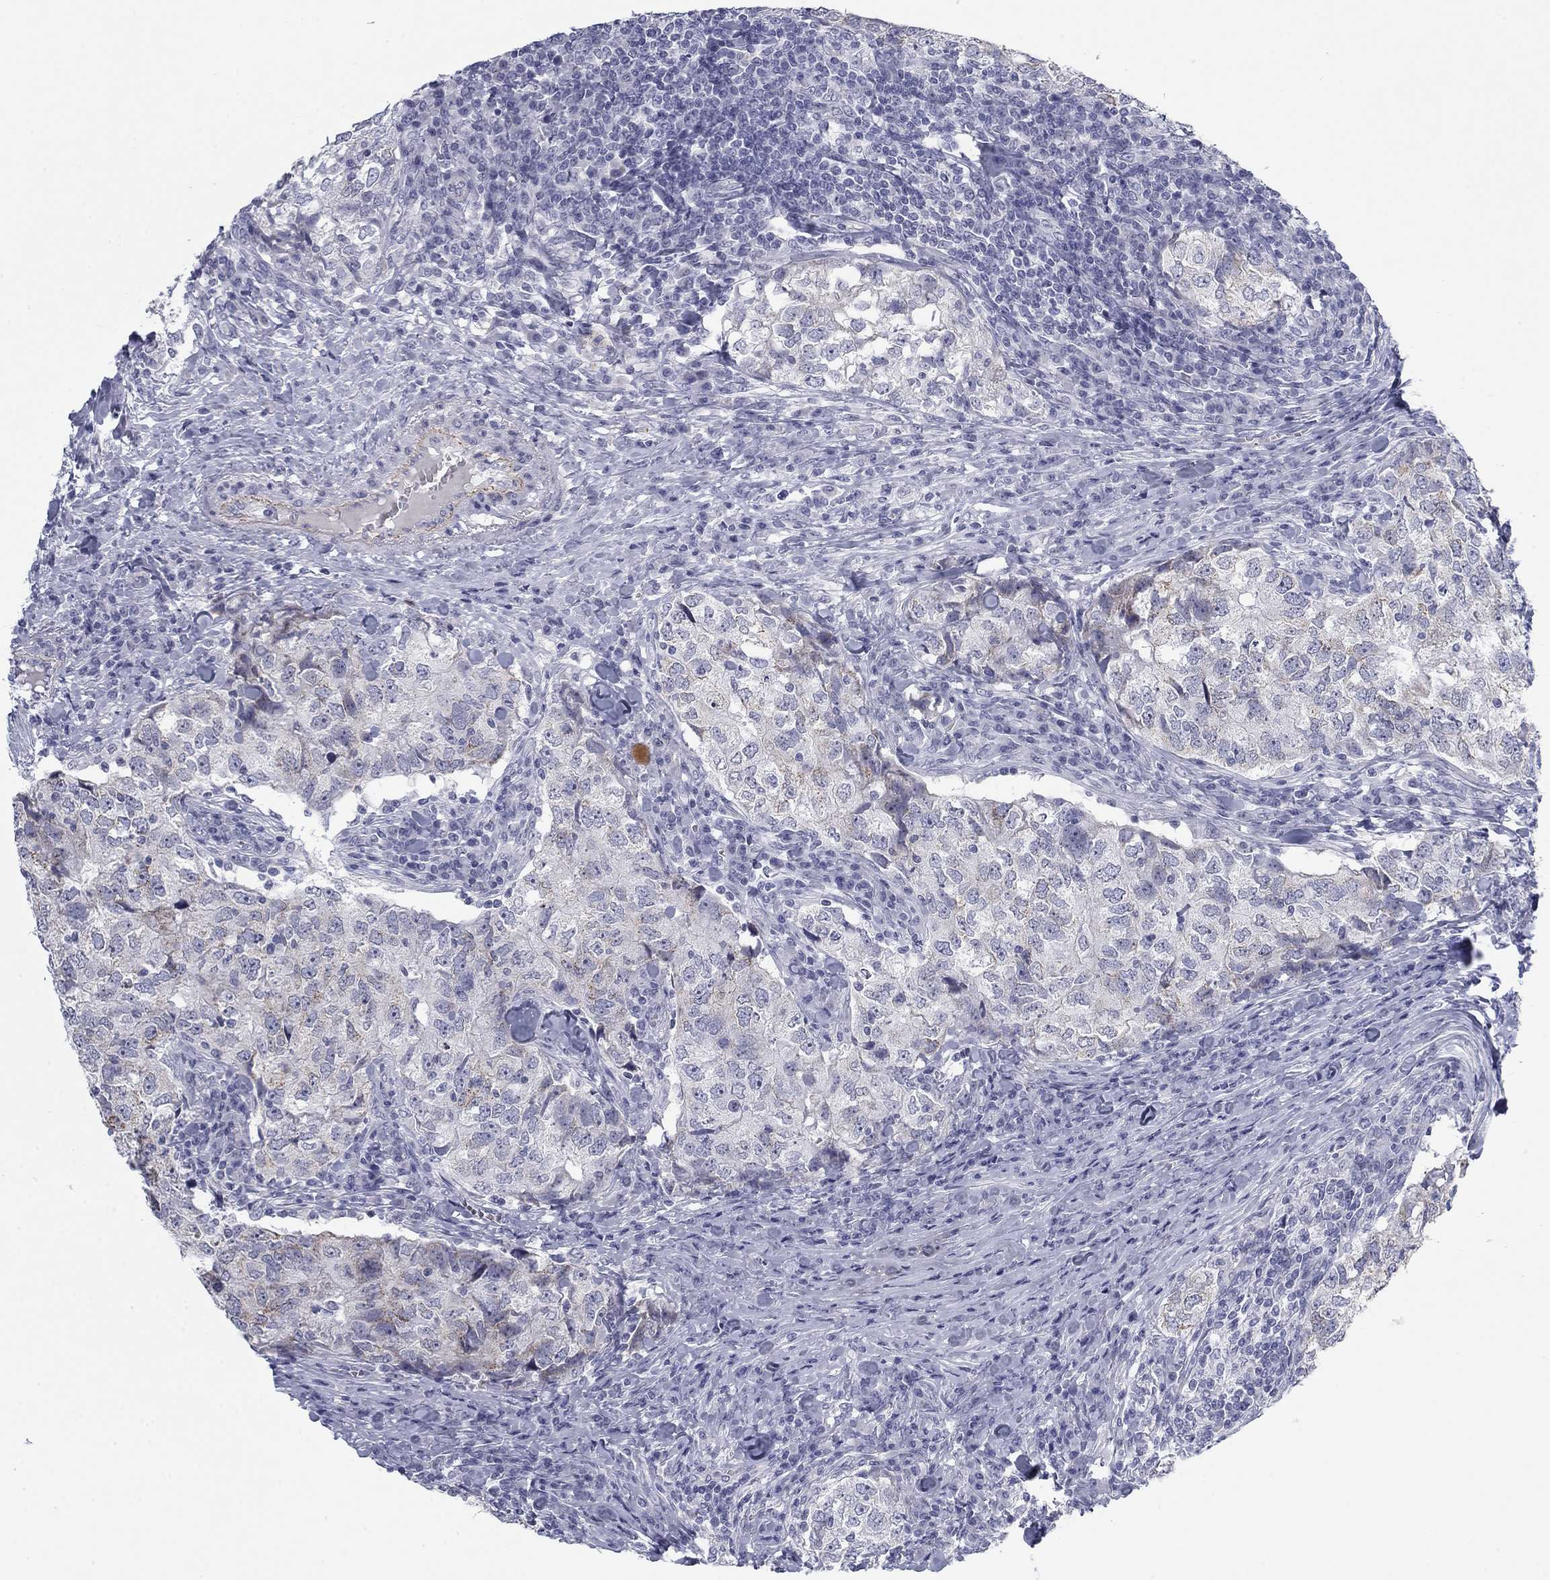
{"staining": {"intensity": "negative", "quantity": "none", "location": "none"}, "tissue": "breast cancer", "cell_type": "Tumor cells", "image_type": "cancer", "snomed": [{"axis": "morphology", "description": "Duct carcinoma"}, {"axis": "topography", "description": "Breast"}], "caption": "This is a micrograph of immunohistochemistry (IHC) staining of infiltrating ductal carcinoma (breast), which shows no staining in tumor cells.", "gene": "PRPH", "patient": {"sex": "female", "age": 30}}